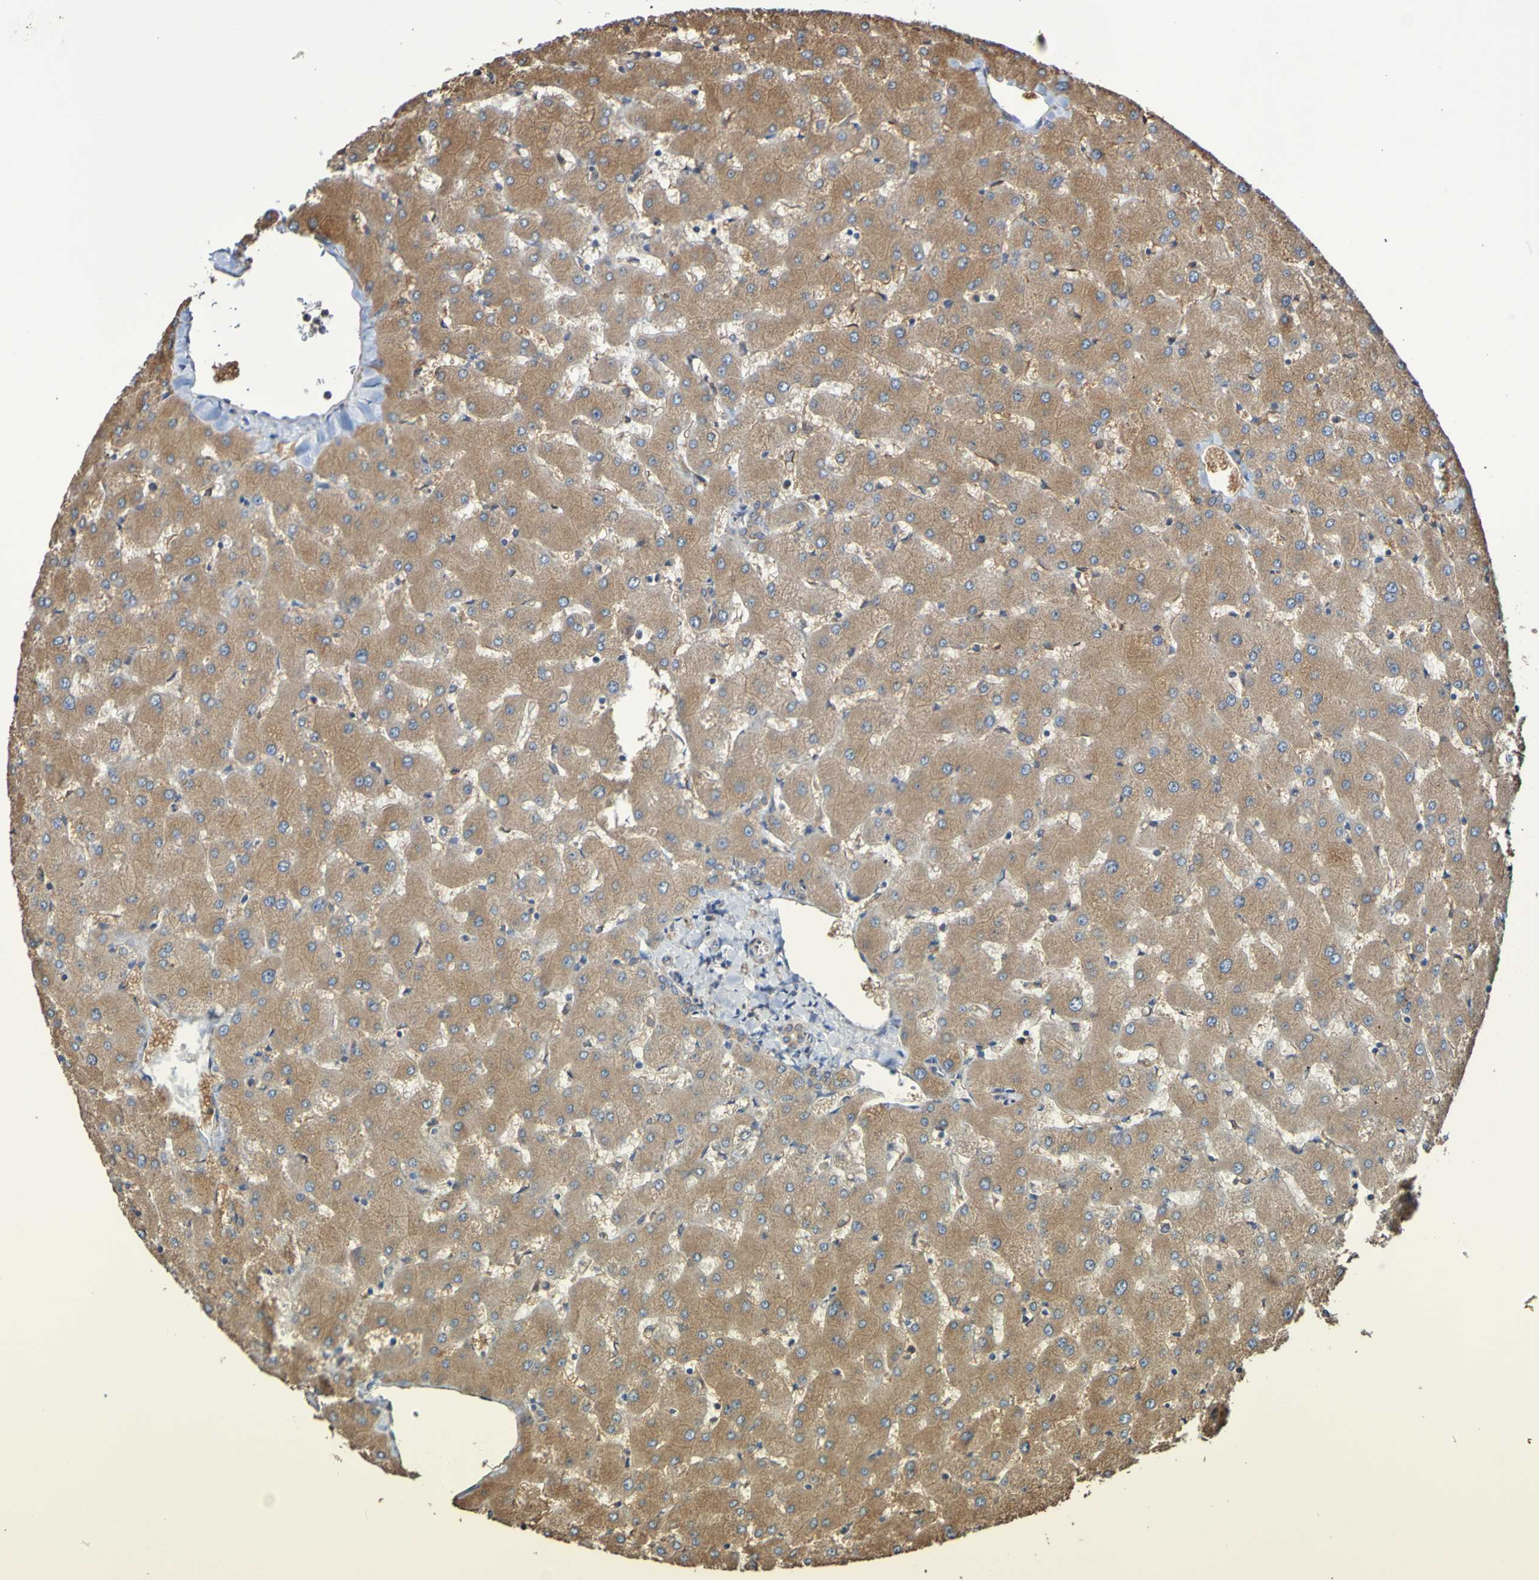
{"staining": {"intensity": "weak", "quantity": ">75%", "location": "cytoplasmic/membranous"}, "tissue": "liver", "cell_type": "Cholangiocytes", "image_type": "normal", "snomed": [{"axis": "morphology", "description": "Normal tissue, NOS"}, {"axis": "topography", "description": "Liver"}], "caption": "Approximately >75% of cholangiocytes in benign human liver reveal weak cytoplasmic/membranous protein expression as visualized by brown immunohistochemical staining.", "gene": "RAB11A", "patient": {"sex": "female", "age": 63}}